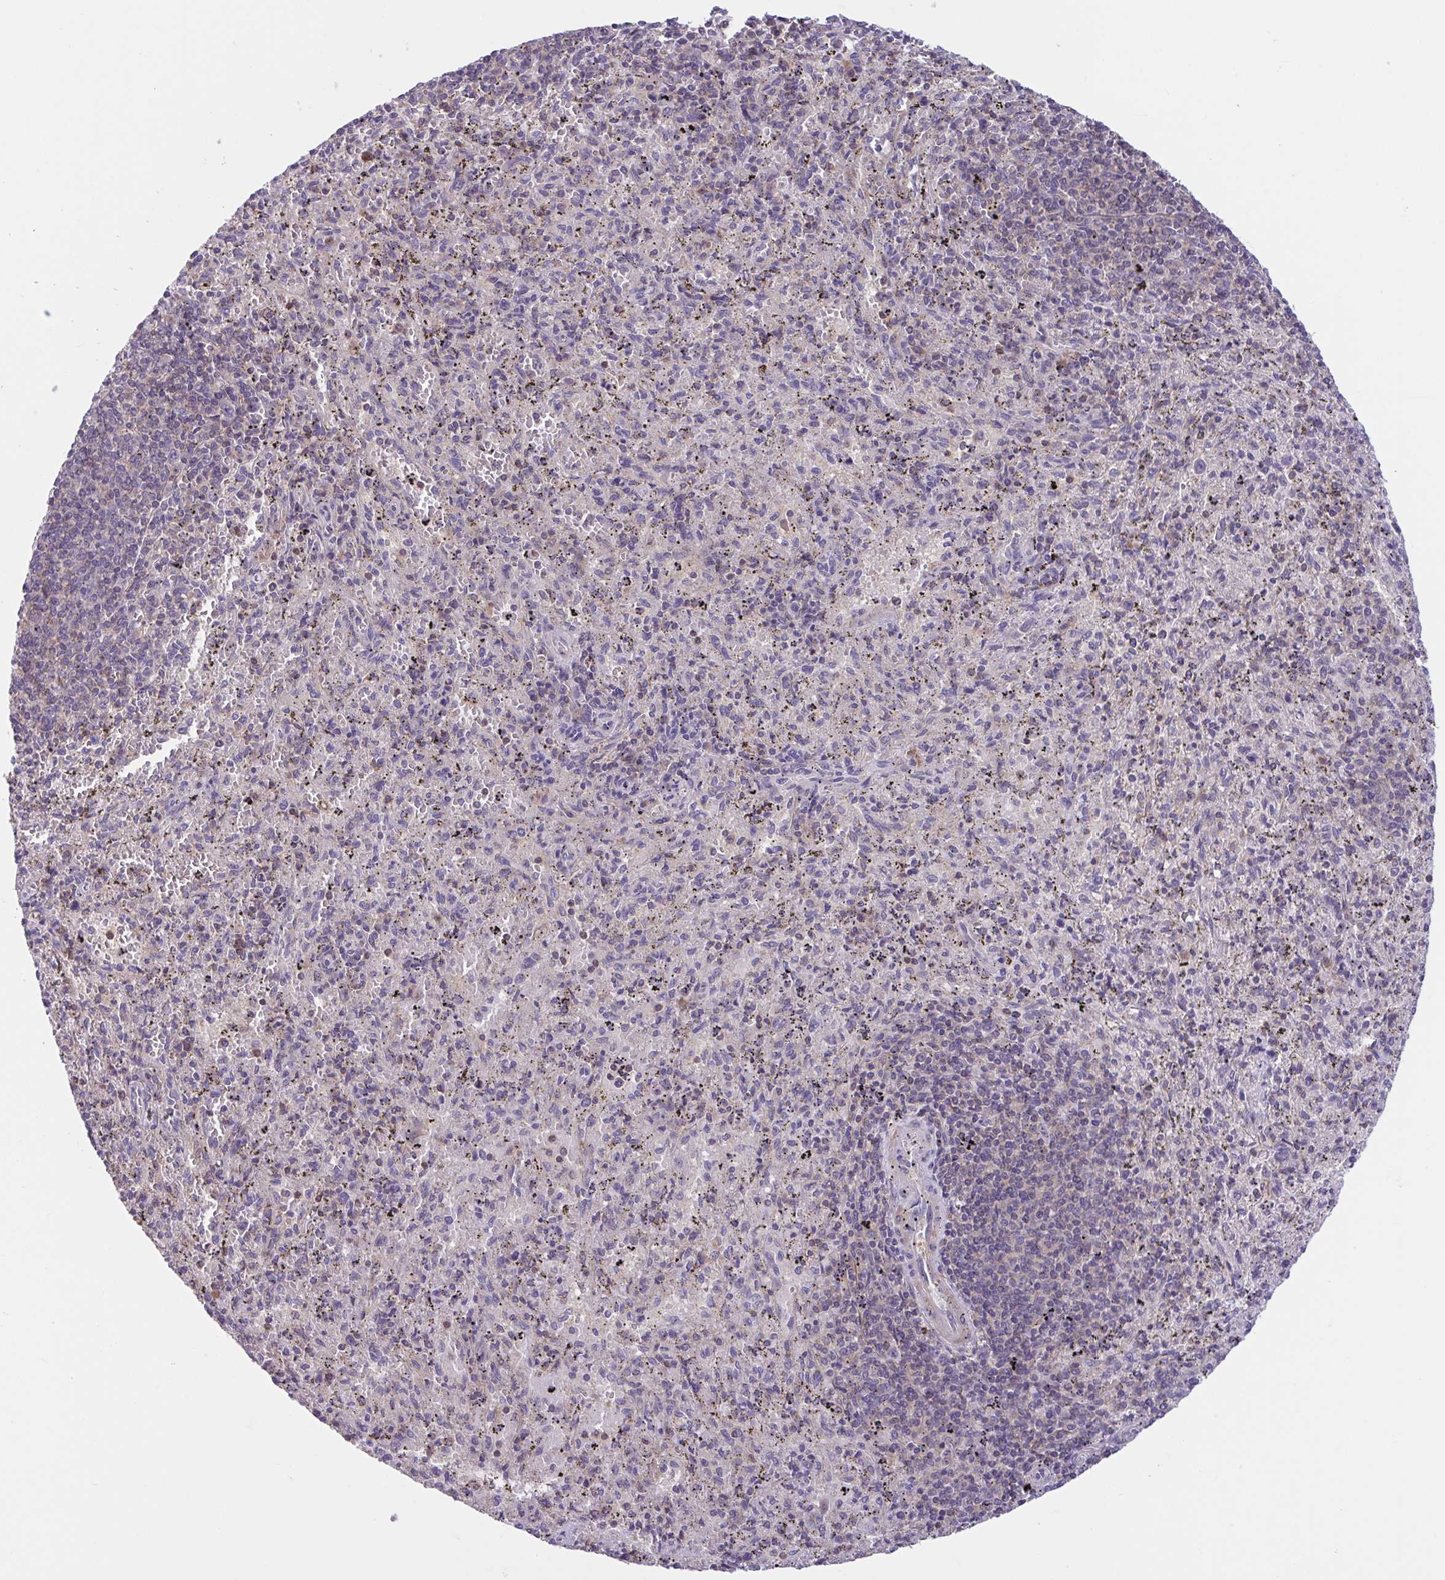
{"staining": {"intensity": "negative", "quantity": "none", "location": "none"}, "tissue": "spleen", "cell_type": "Cells in red pulp", "image_type": "normal", "snomed": [{"axis": "morphology", "description": "Normal tissue, NOS"}, {"axis": "topography", "description": "Spleen"}], "caption": "The immunohistochemistry (IHC) photomicrograph has no significant positivity in cells in red pulp of spleen. Nuclei are stained in blue.", "gene": "WNT9B", "patient": {"sex": "male", "age": 57}}